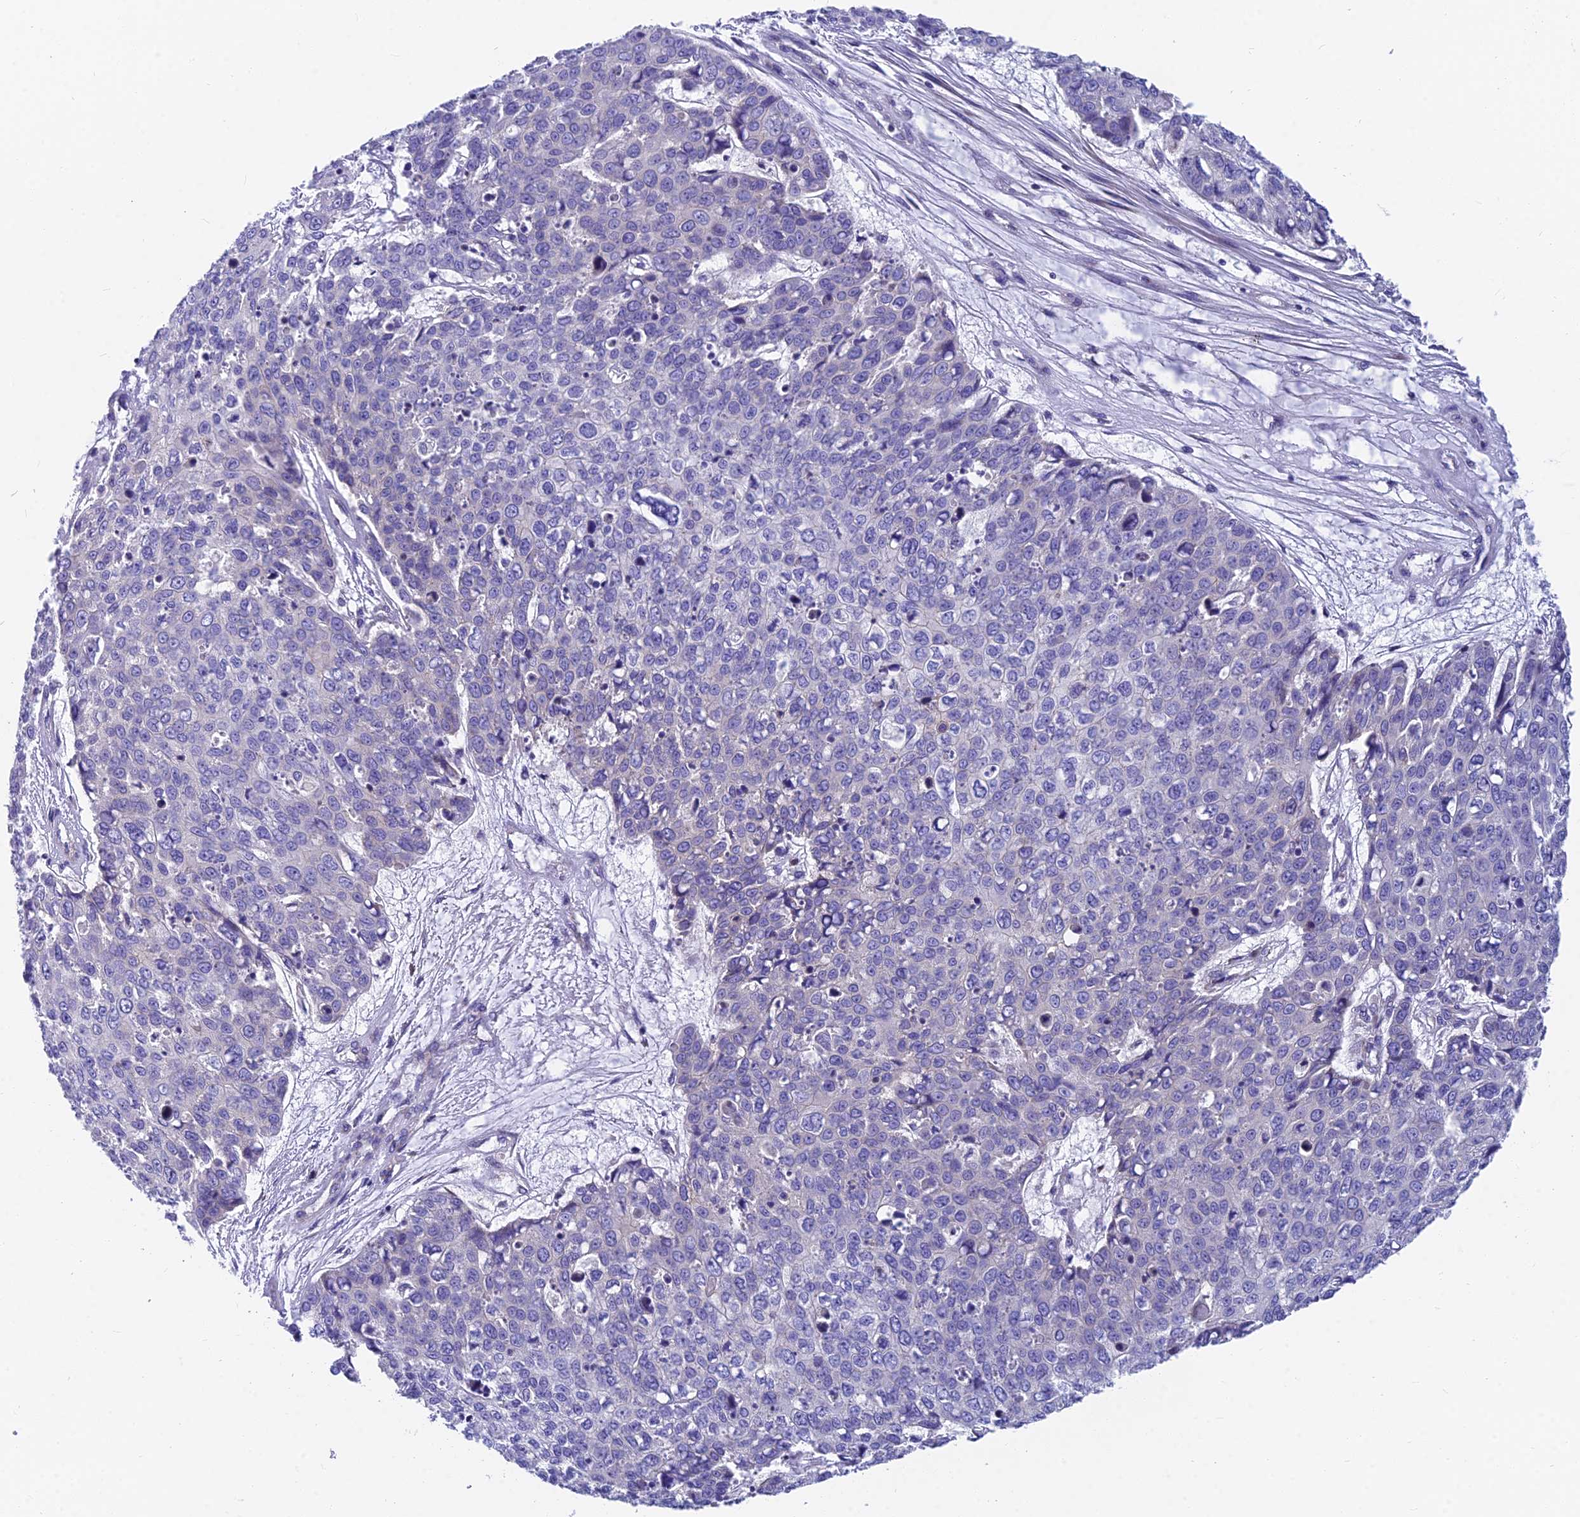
{"staining": {"intensity": "negative", "quantity": "none", "location": "none"}, "tissue": "skin cancer", "cell_type": "Tumor cells", "image_type": "cancer", "snomed": [{"axis": "morphology", "description": "Squamous cell carcinoma, NOS"}, {"axis": "topography", "description": "Skin"}], "caption": "This is an immunohistochemistry micrograph of skin cancer. There is no positivity in tumor cells.", "gene": "MVB12A", "patient": {"sex": "male", "age": 71}}